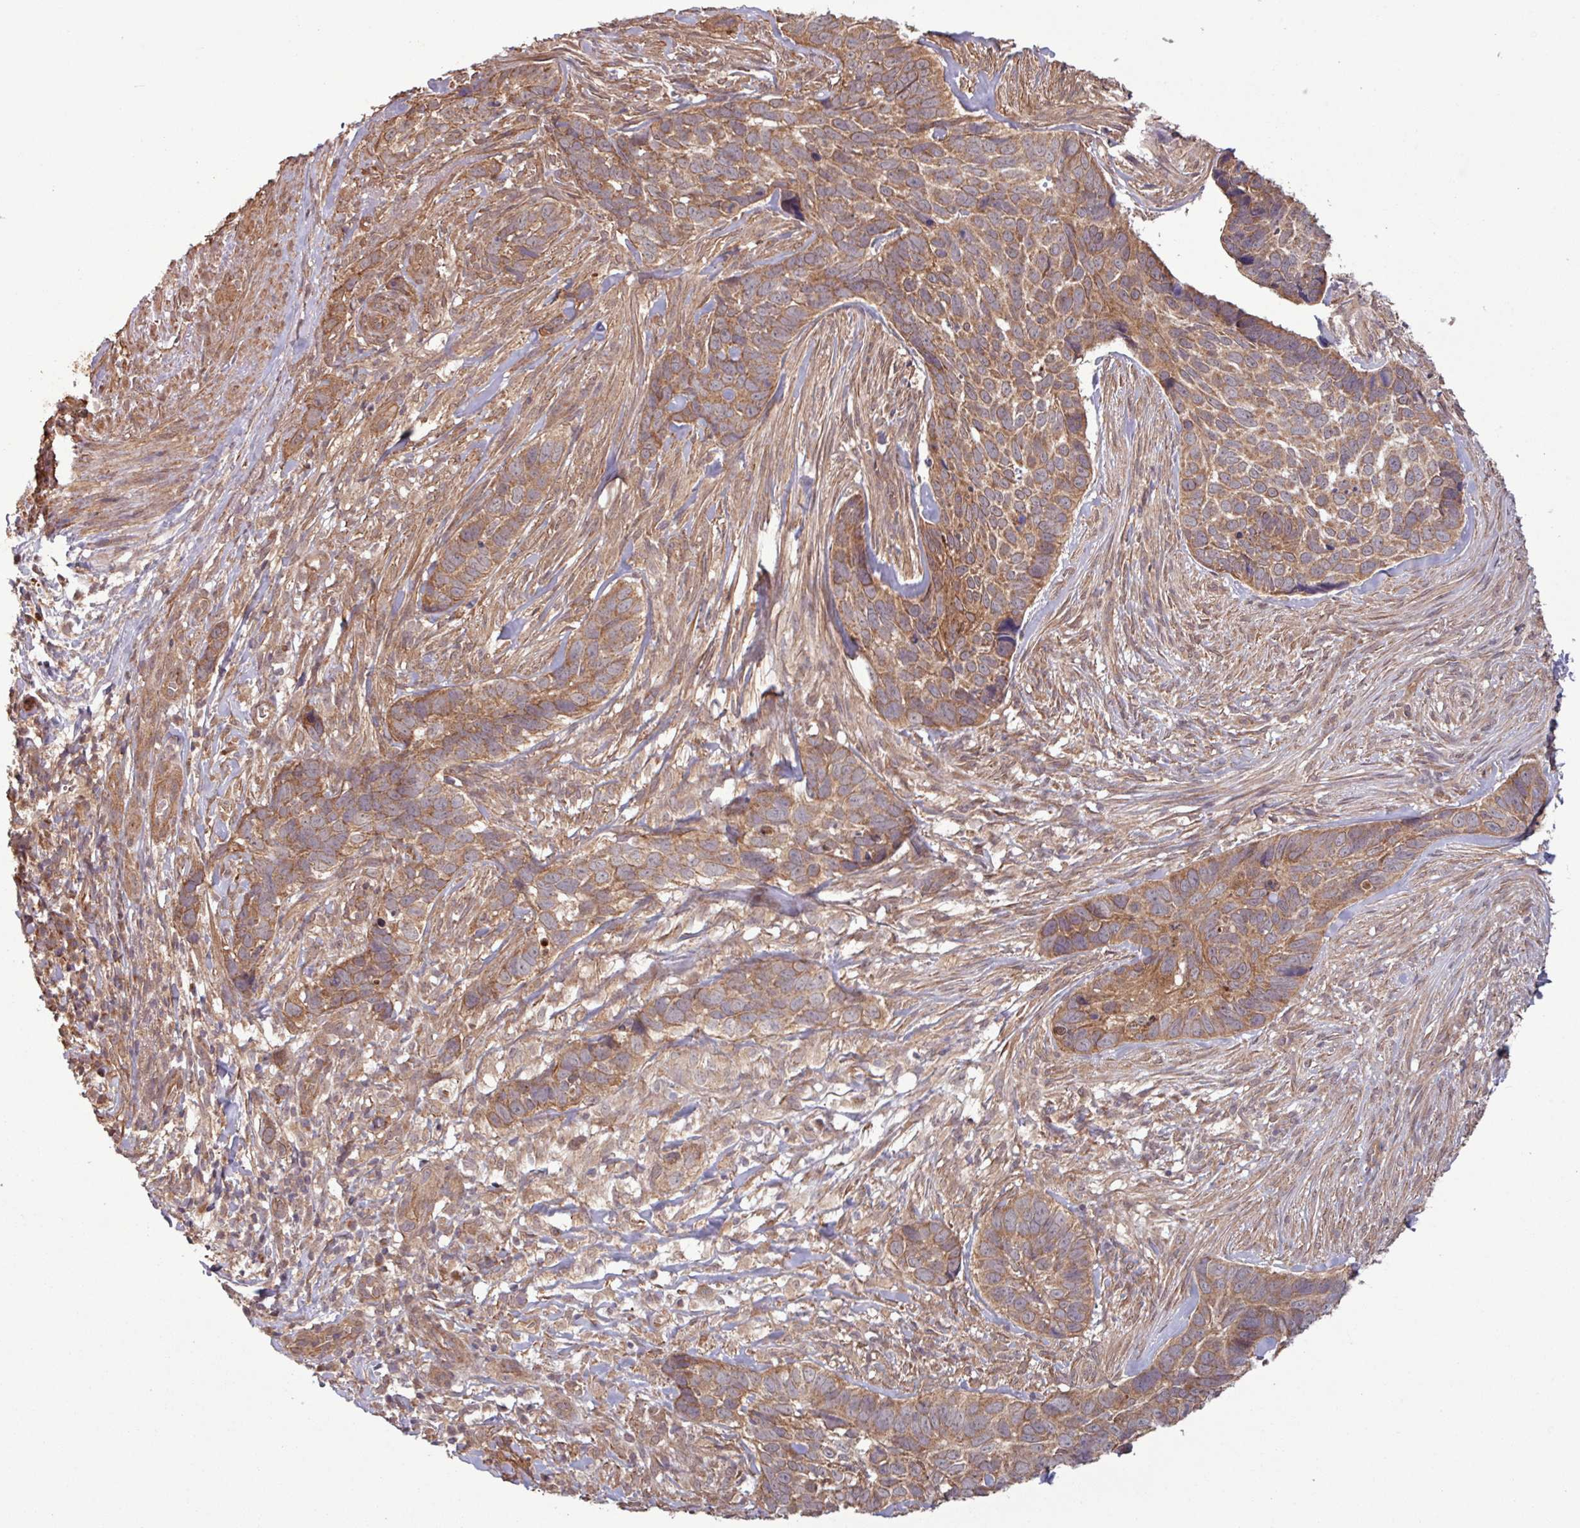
{"staining": {"intensity": "moderate", "quantity": ">75%", "location": "cytoplasmic/membranous"}, "tissue": "skin cancer", "cell_type": "Tumor cells", "image_type": "cancer", "snomed": [{"axis": "morphology", "description": "Basal cell carcinoma"}, {"axis": "topography", "description": "Skin"}], "caption": "IHC histopathology image of neoplastic tissue: human skin basal cell carcinoma stained using immunohistochemistry reveals medium levels of moderate protein expression localized specifically in the cytoplasmic/membranous of tumor cells, appearing as a cytoplasmic/membranous brown color.", "gene": "TRABD2A", "patient": {"sex": "female", "age": 82}}